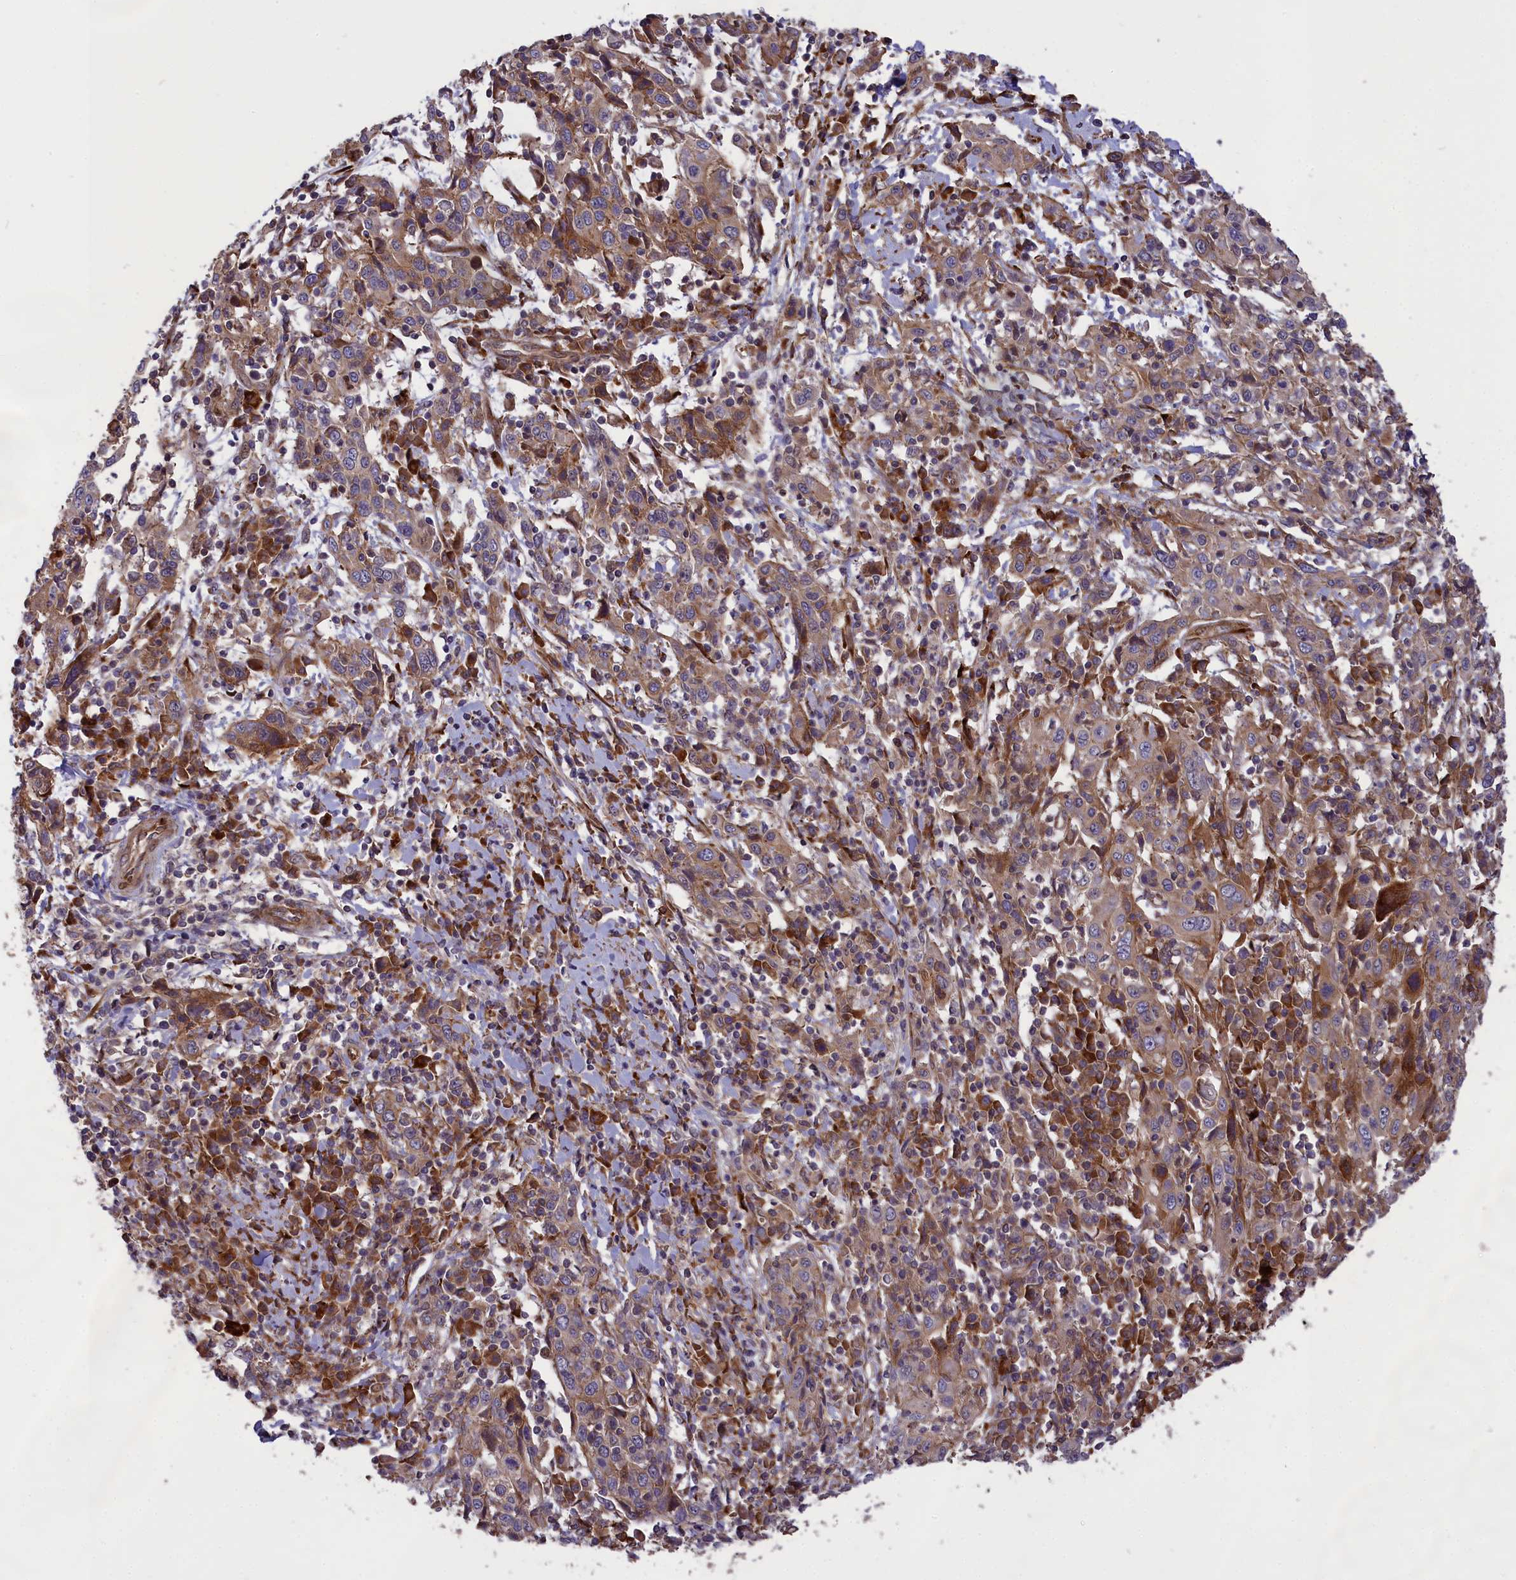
{"staining": {"intensity": "moderate", "quantity": ">75%", "location": "cytoplasmic/membranous"}, "tissue": "cervical cancer", "cell_type": "Tumor cells", "image_type": "cancer", "snomed": [{"axis": "morphology", "description": "Squamous cell carcinoma, NOS"}, {"axis": "topography", "description": "Cervix"}], "caption": "Human cervical squamous cell carcinoma stained with a protein marker exhibits moderate staining in tumor cells.", "gene": "DDX60L", "patient": {"sex": "female", "age": 46}}